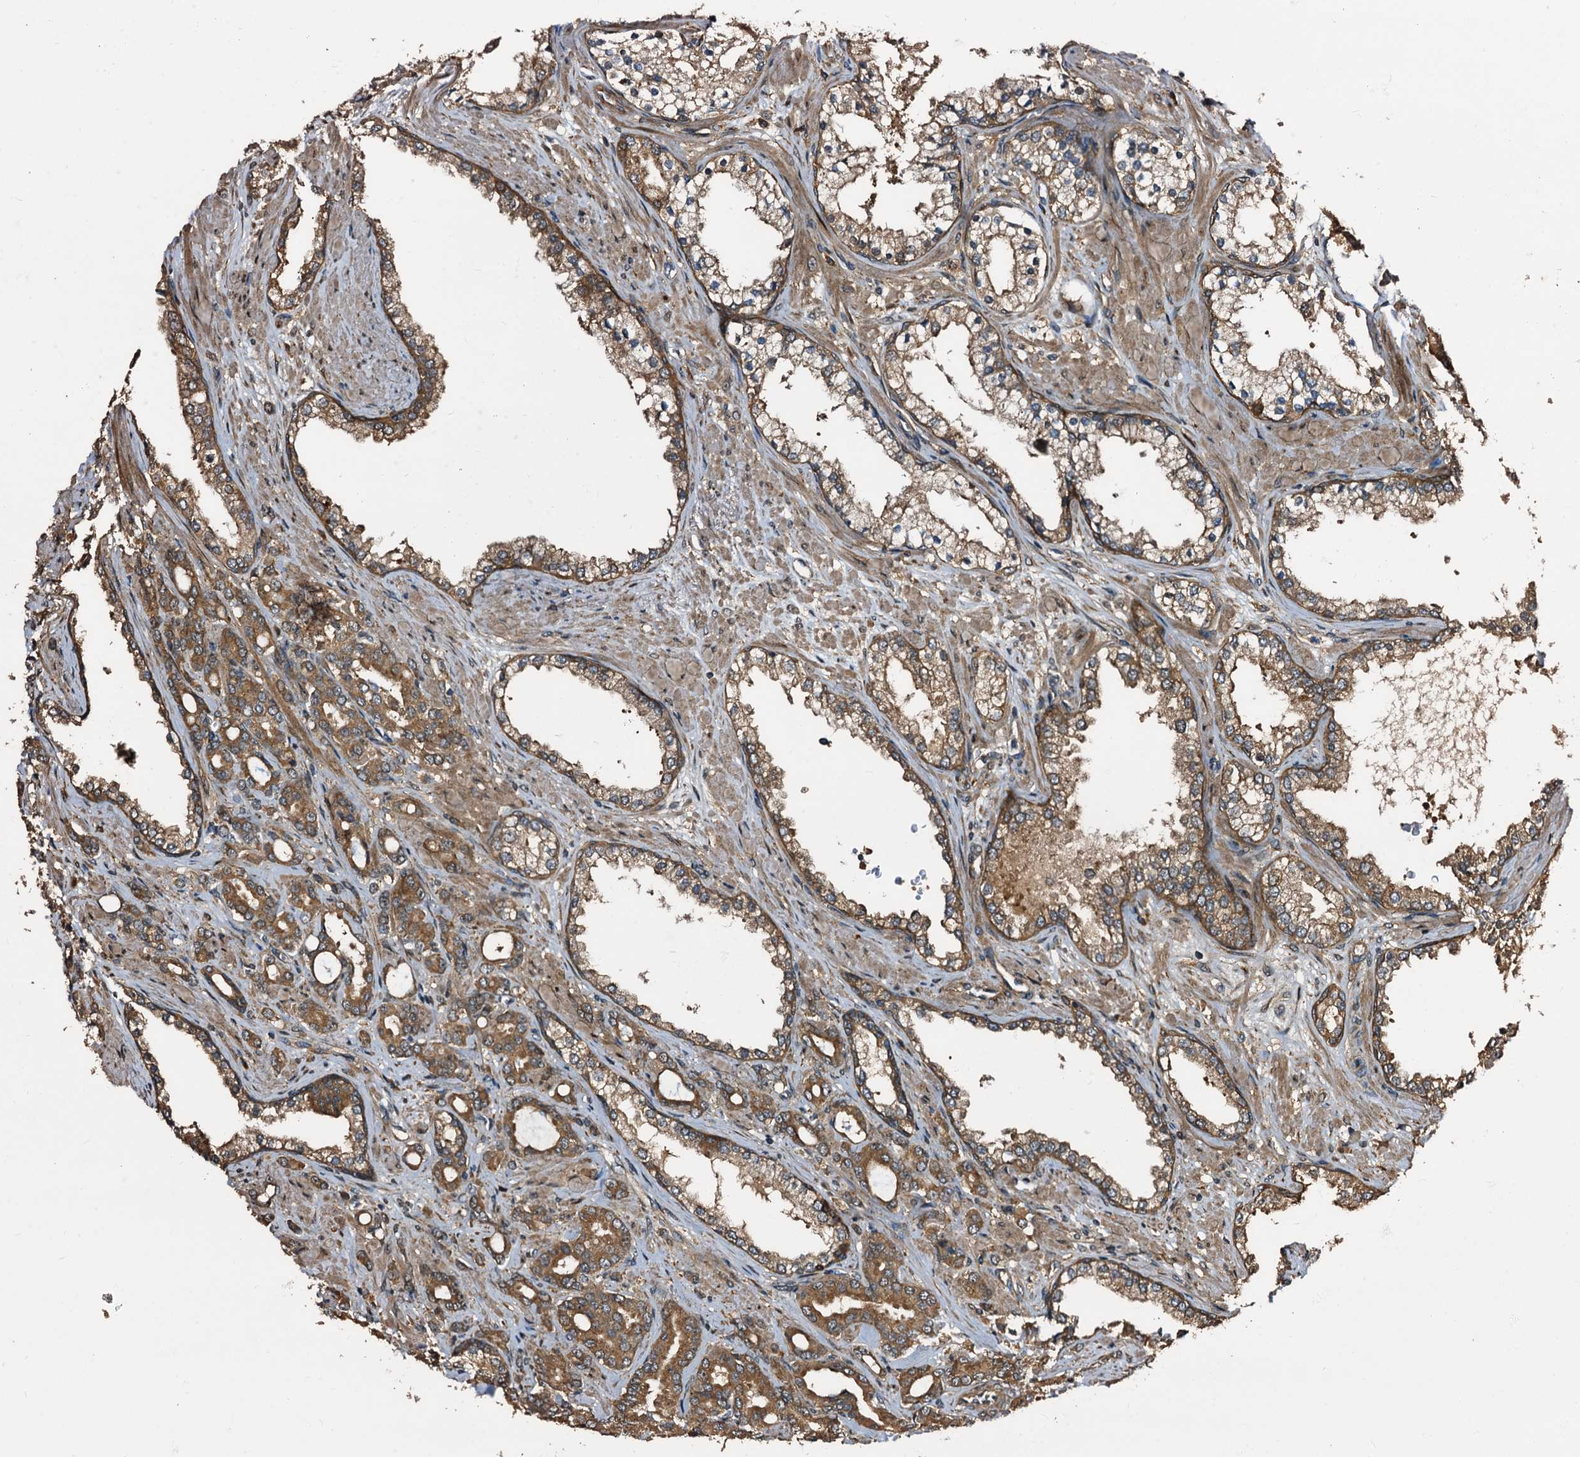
{"staining": {"intensity": "moderate", "quantity": ">75%", "location": "cytoplasmic/membranous"}, "tissue": "prostate cancer", "cell_type": "Tumor cells", "image_type": "cancer", "snomed": [{"axis": "morphology", "description": "Adenocarcinoma, High grade"}, {"axis": "topography", "description": "Prostate"}], "caption": "Brown immunohistochemical staining in human prostate cancer (adenocarcinoma (high-grade)) demonstrates moderate cytoplasmic/membranous staining in approximately >75% of tumor cells.", "gene": "PEX5", "patient": {"sex": "male", "age": 72}}